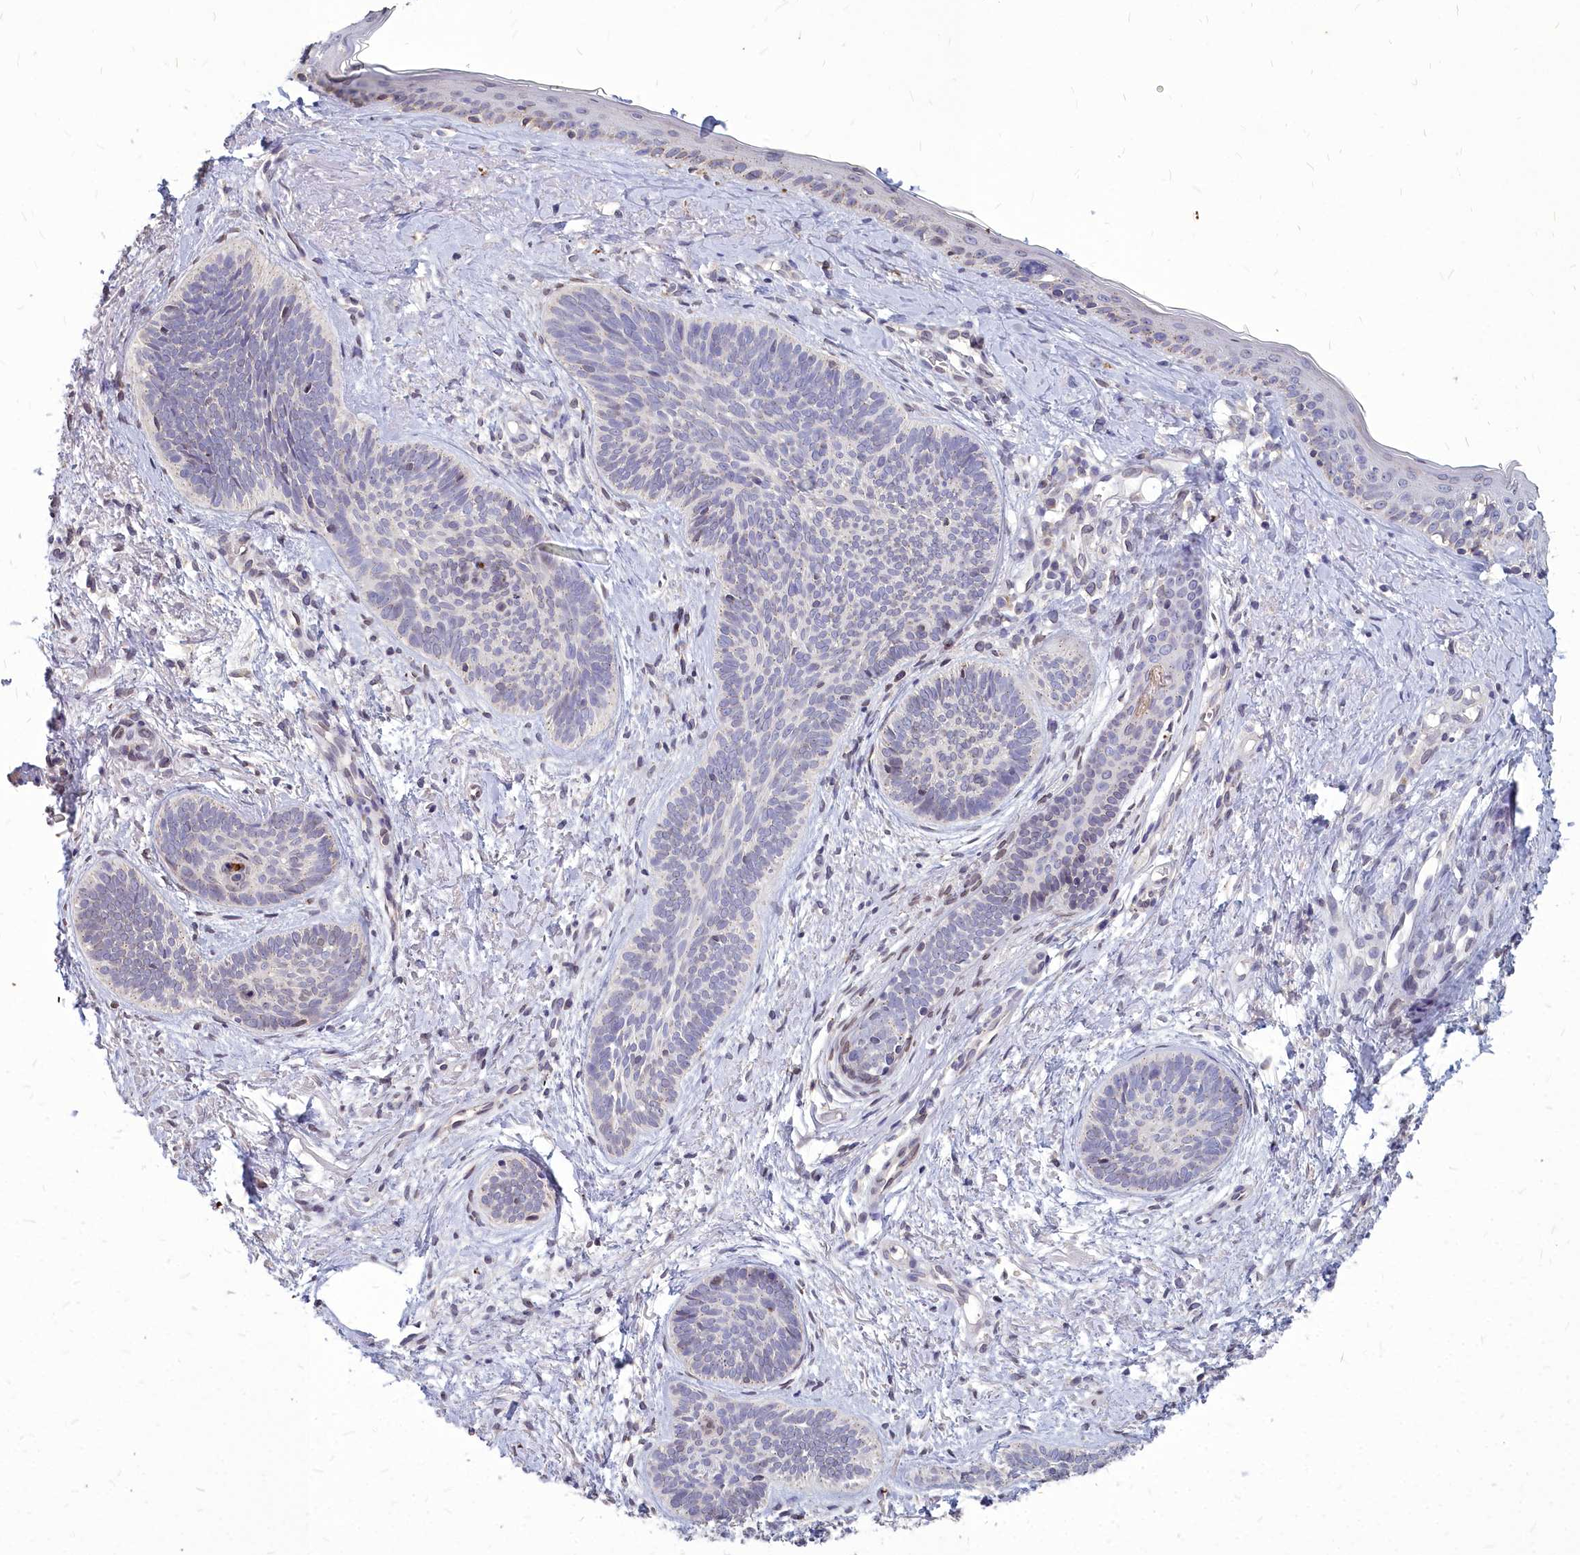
{"staining": {"intensity": "weak", "quantity": "<25%", "location": "cytoplasmic/membranous"}, "tissue": "skin cancer", "cell_type": "Tumor cells", "image_type": "cancer", "snomed": [{"axis": "morphology", "description": "Basal cell carcinoma"}, {"axis": "topography", "description": "Skin"}], "caption": "The photomicrograph shows no significant positivity in tumor cells of skin basal cell carcinoma.", "gene": "NOXA1", "patient": {"sex": "female", "age": 81}}